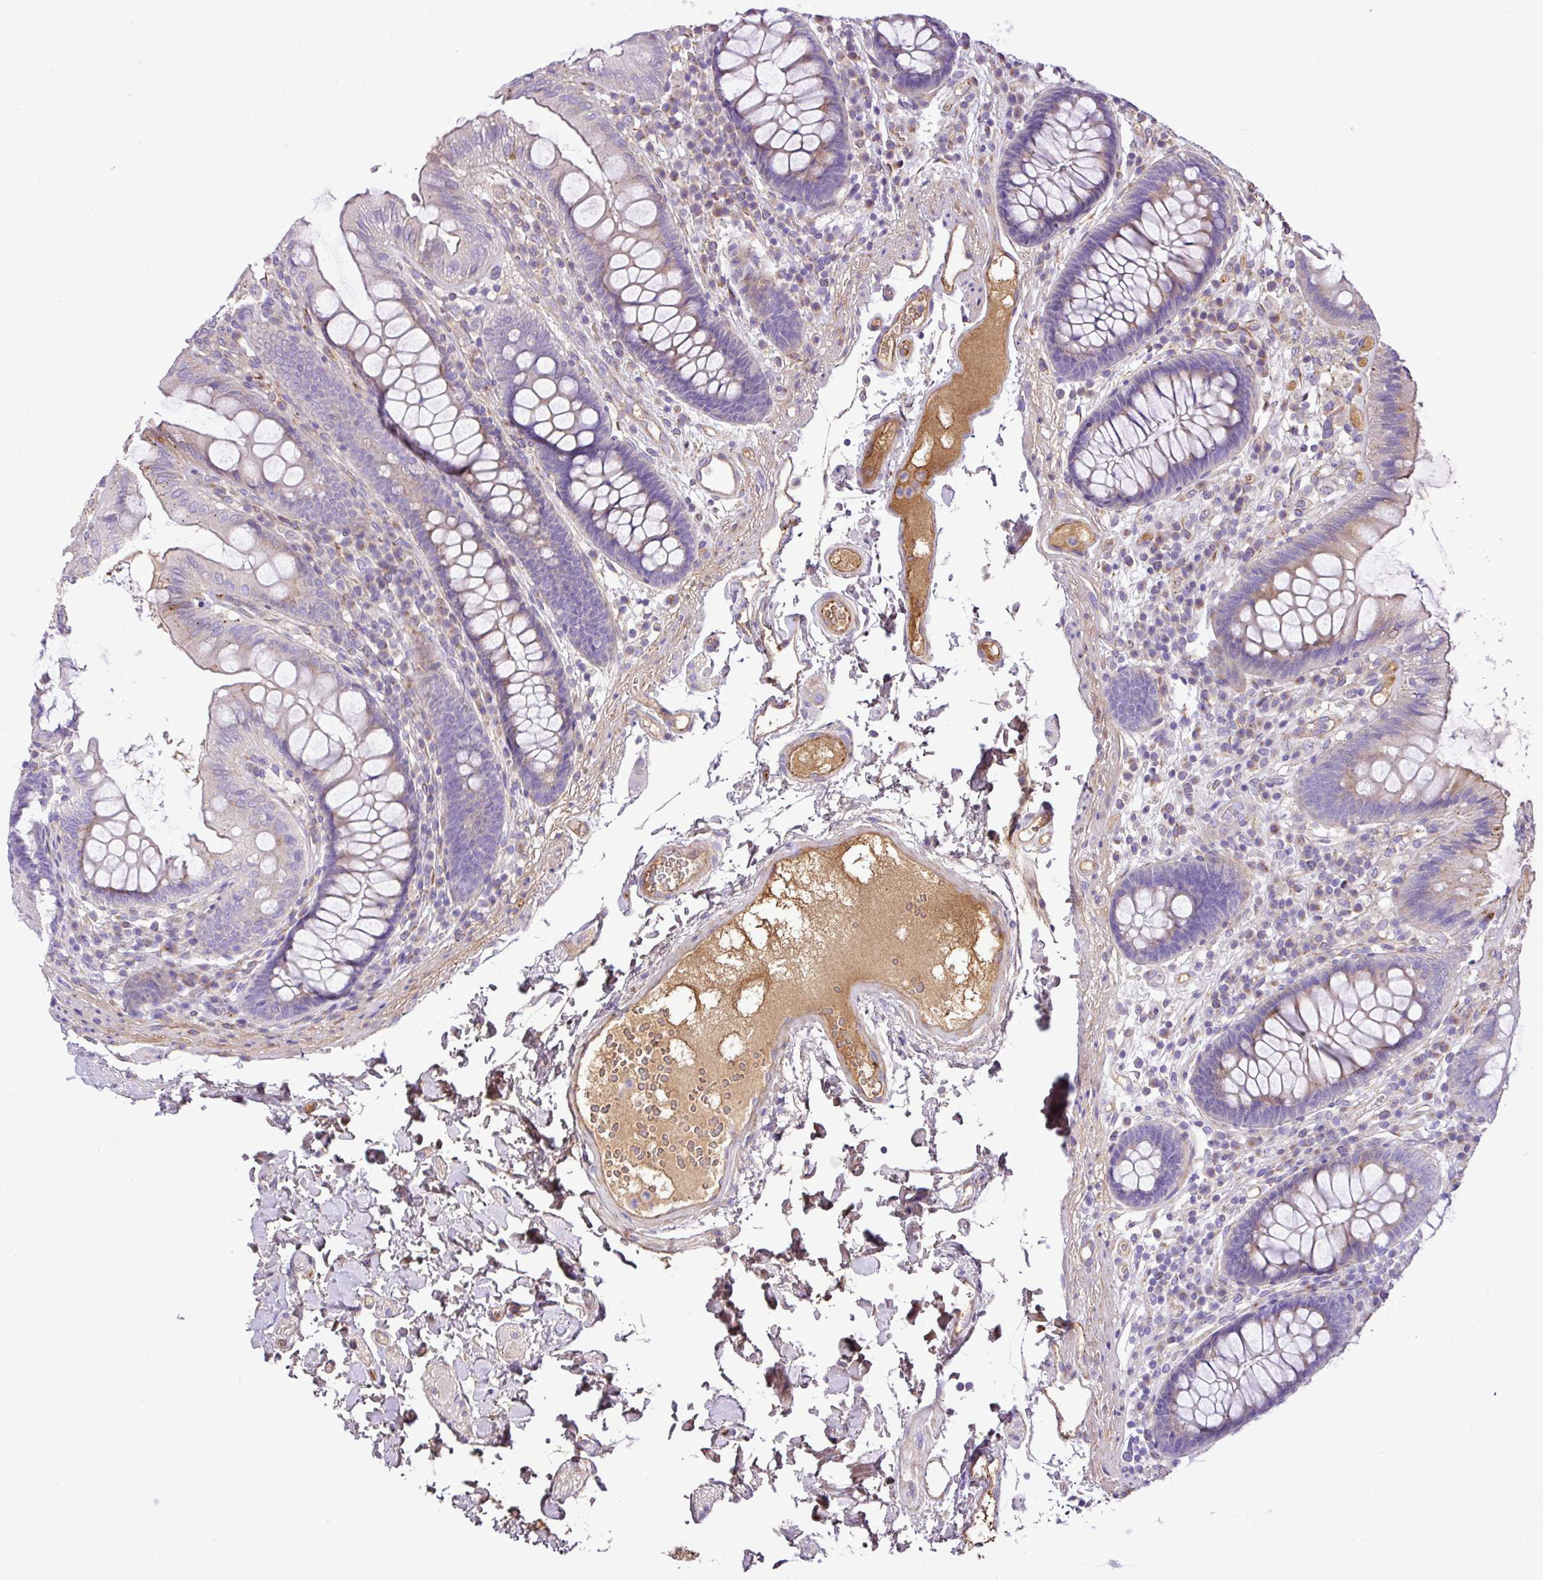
{"staining": {"intensity": "moderate", "quantity": "25%-75%", "location": "cytoplasmic/membranous"}, "tissue": "colon", "cell_type": "Endothelial cells", "image_type": "normal", "snomed": [{"axis": "morphology", "description": "Normal tissue, NOS"}, {"axis": "topography", "description": "Colon"}], "caption": "A medium amount of moderate cytoplasmic/membranous staining is seen in approximately 25%-75% of endothelial cells in benign colon. (Stains: DAB in brown, nuclei in blue, Microscopy: brightfield microscopy at high magnification).", "gene": "CTXN2", "patient": {"sex": "male", "age": 84}}